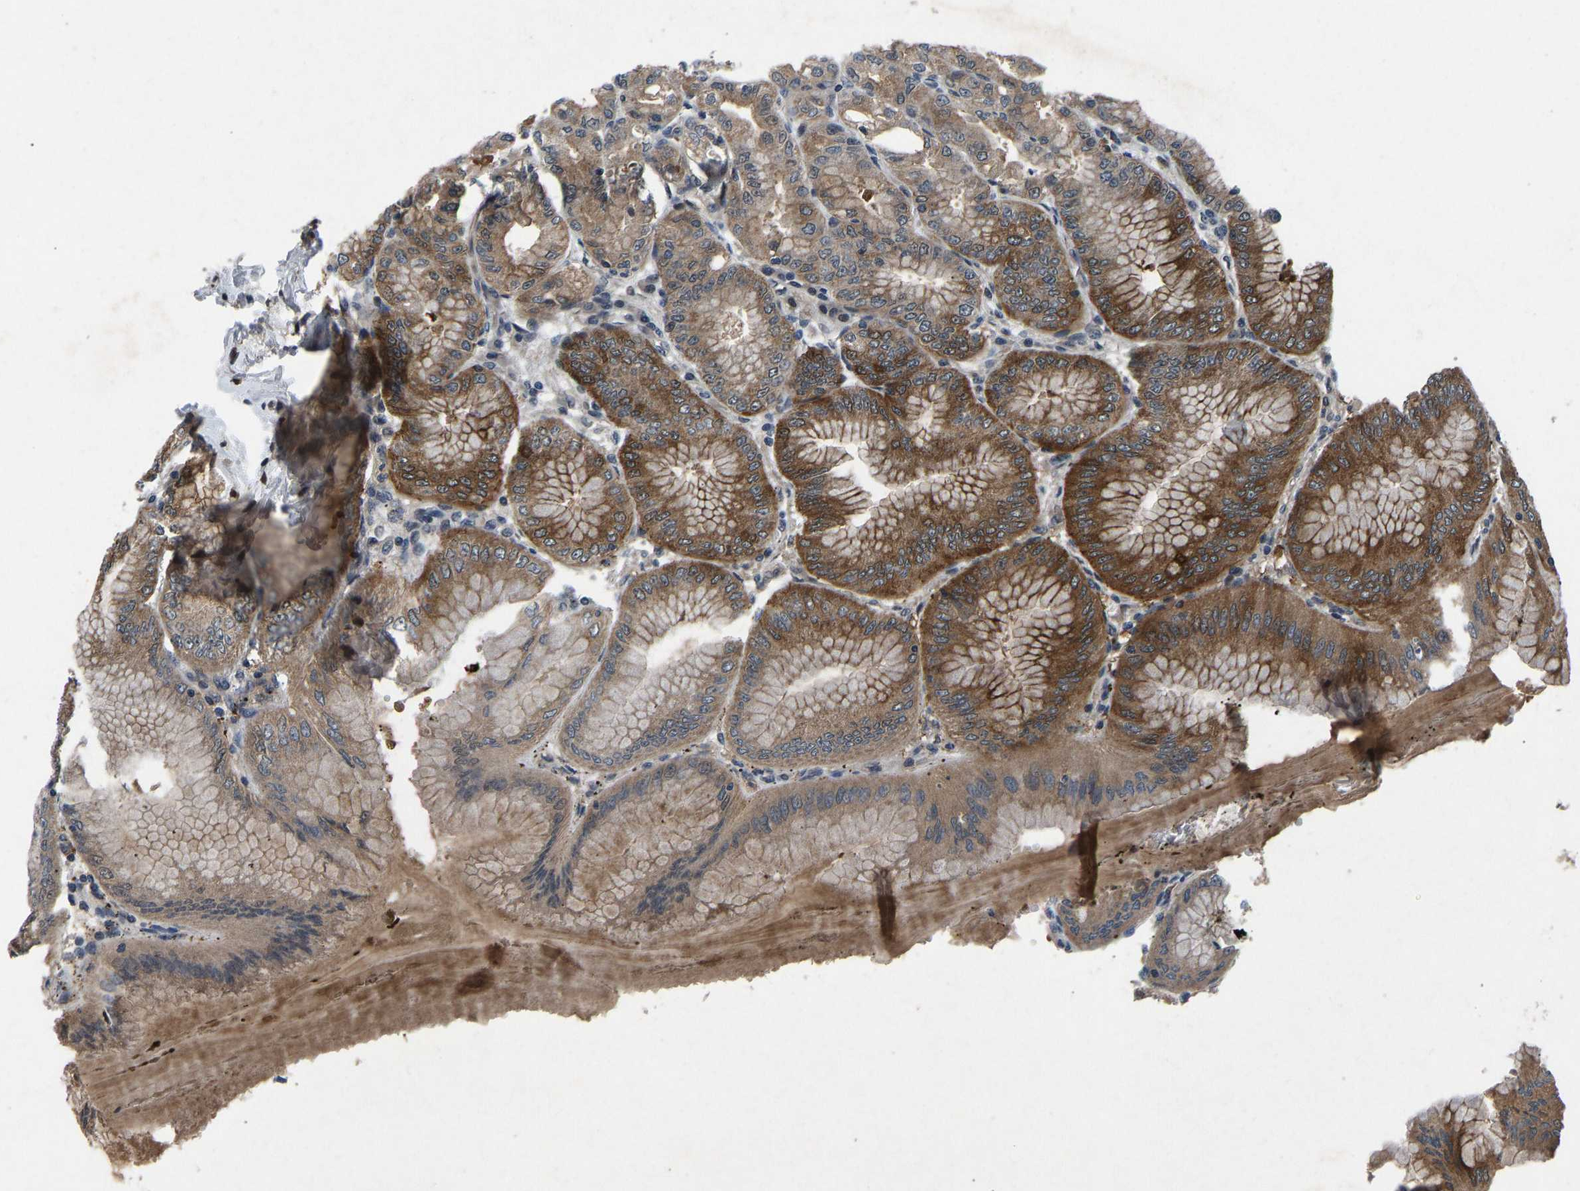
{"staining": {"intensity": "moderate", "quantity": ">75%", "location": "cytoplasmic/membranous,nuclear"}, "tissue": "stomach", "cell_type": "Glandular cells", "image_type": "normal", "snomed": [{"axis": "morphology", "description": "Normal tissue, NOS"}, {"axis": "topography", "description": "Stomach, lower"}], "caption": "Immunohistochemistry staining of unremarkable stomach, which exhibits medium levels of moderate cytoplasmic/membranous,nuclear staining in about >75% of glandular cells indicating moderate cytoplasmic/membranous,nuclear protein expression. The staining was performed using DAB (brown) for protein detection and nuclei were counterstained in hematoxylin (blue).", "gene": "RLIM", "patient": {"sex": "male", "age": 71}}